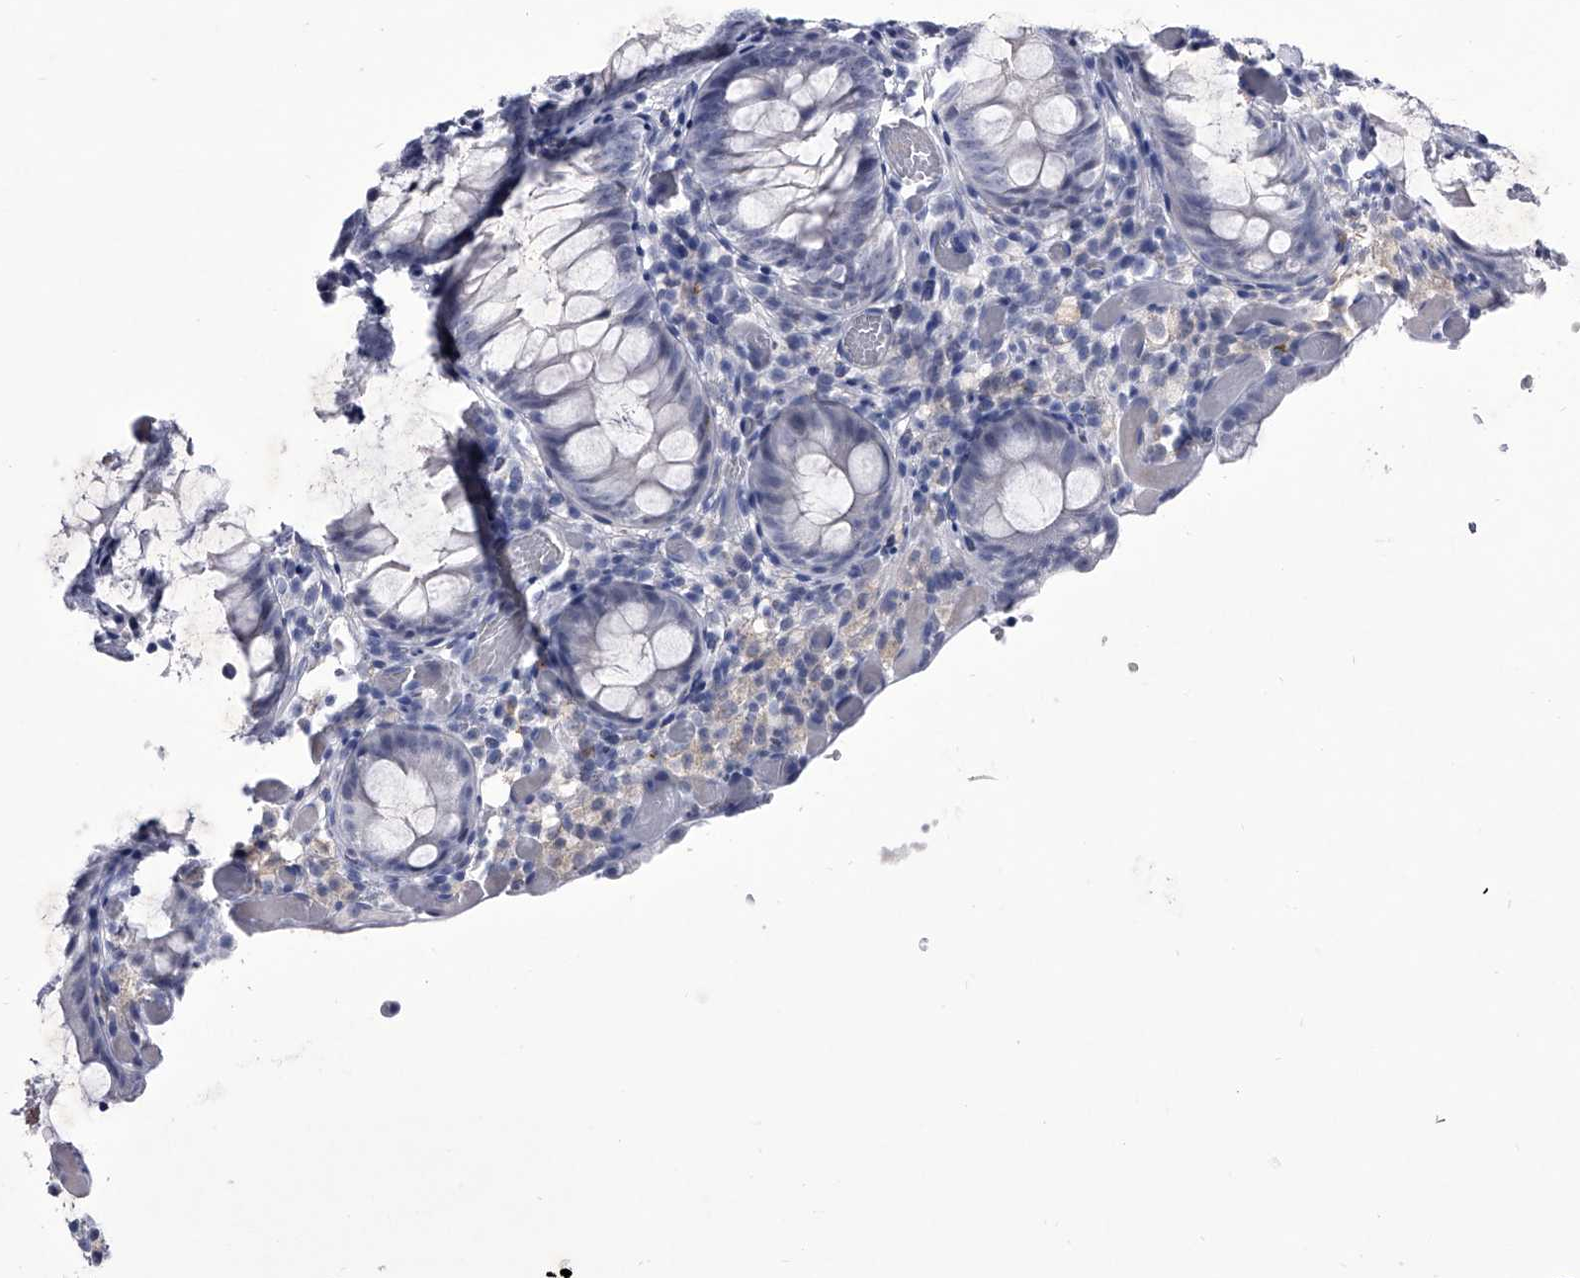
{"staining": {"intensity": "negative", "quantity": "none", "location": "none"}, "tissue": "colon", "cell_type": "Endothelial cells", "image_type": "normal", "snomed": [{"axis": "morphology", "description": "Normal tissue, NOS"}, {"axis": "topography", "description": "Colon"}], "caption": "This is an immunohistochemistry (IHC) image of unremarkable colon. There is no expression in endothelial cells.", "gene": "CRISP2", "patient": {"sex": "male", "age": 14}}